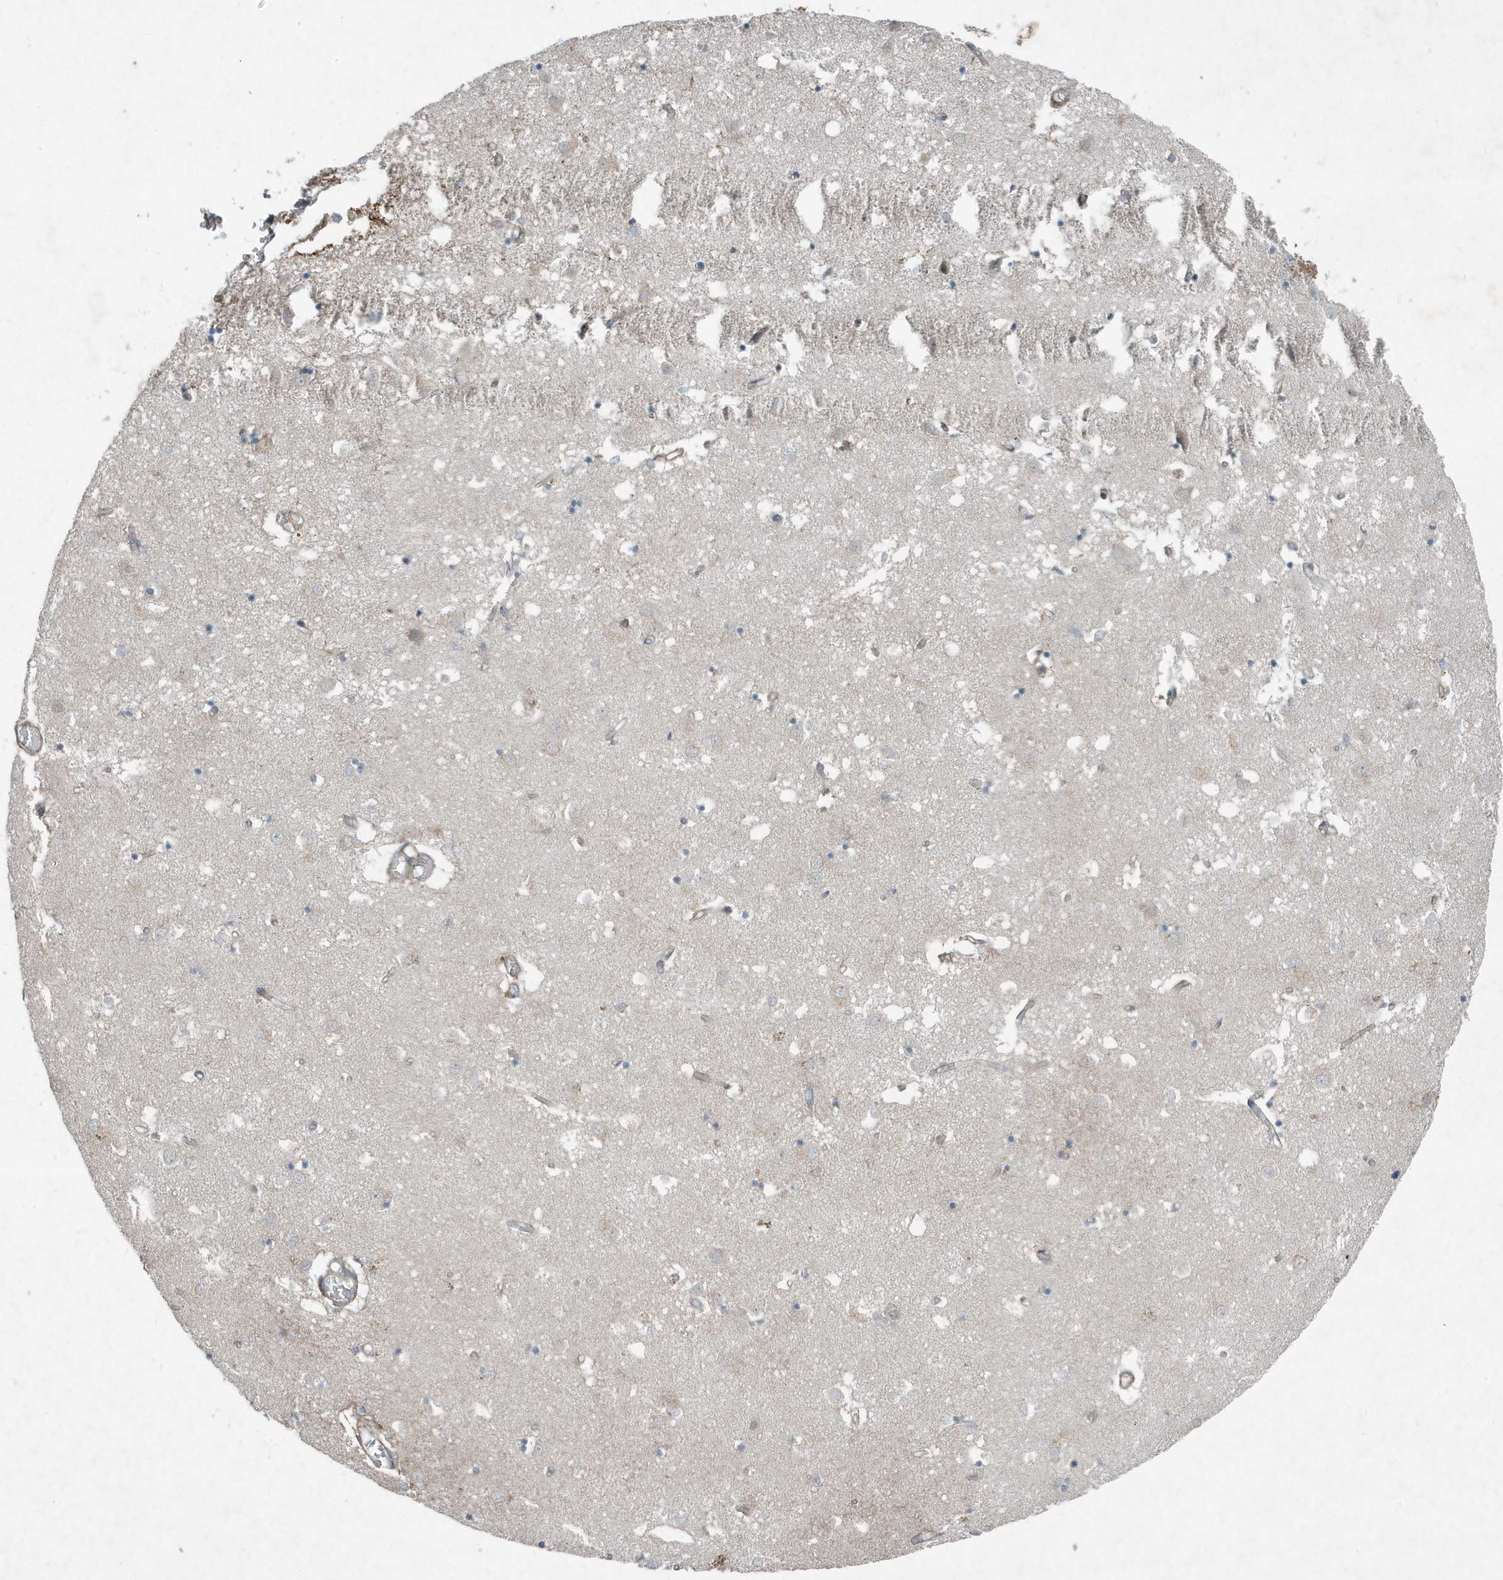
{"staining": {"intensity": "moderate", "quantity": "<25%", "location": "cytoplasmic/membranous"}, "tissue": "caudate", "cell_type": "Glial cells", "image_type": "normal", "snomed": [{"axis": "morphology", "description": "Normal tissue, NOS"}, {"axis": "topography", "description": "Lateral ventricle wall"}], "caption": "An immunohistochemistry (IHC) image of unremarkable tissue is shown. Protein staining in brown shows moderate cytoplasmic/membranous positivity in caudate within glial cells. The protein of interest is shown in brown color, while the nuclei are stained blue.", "gene": "DAPP1", "patient": {"sex": "male", "age": 70}}